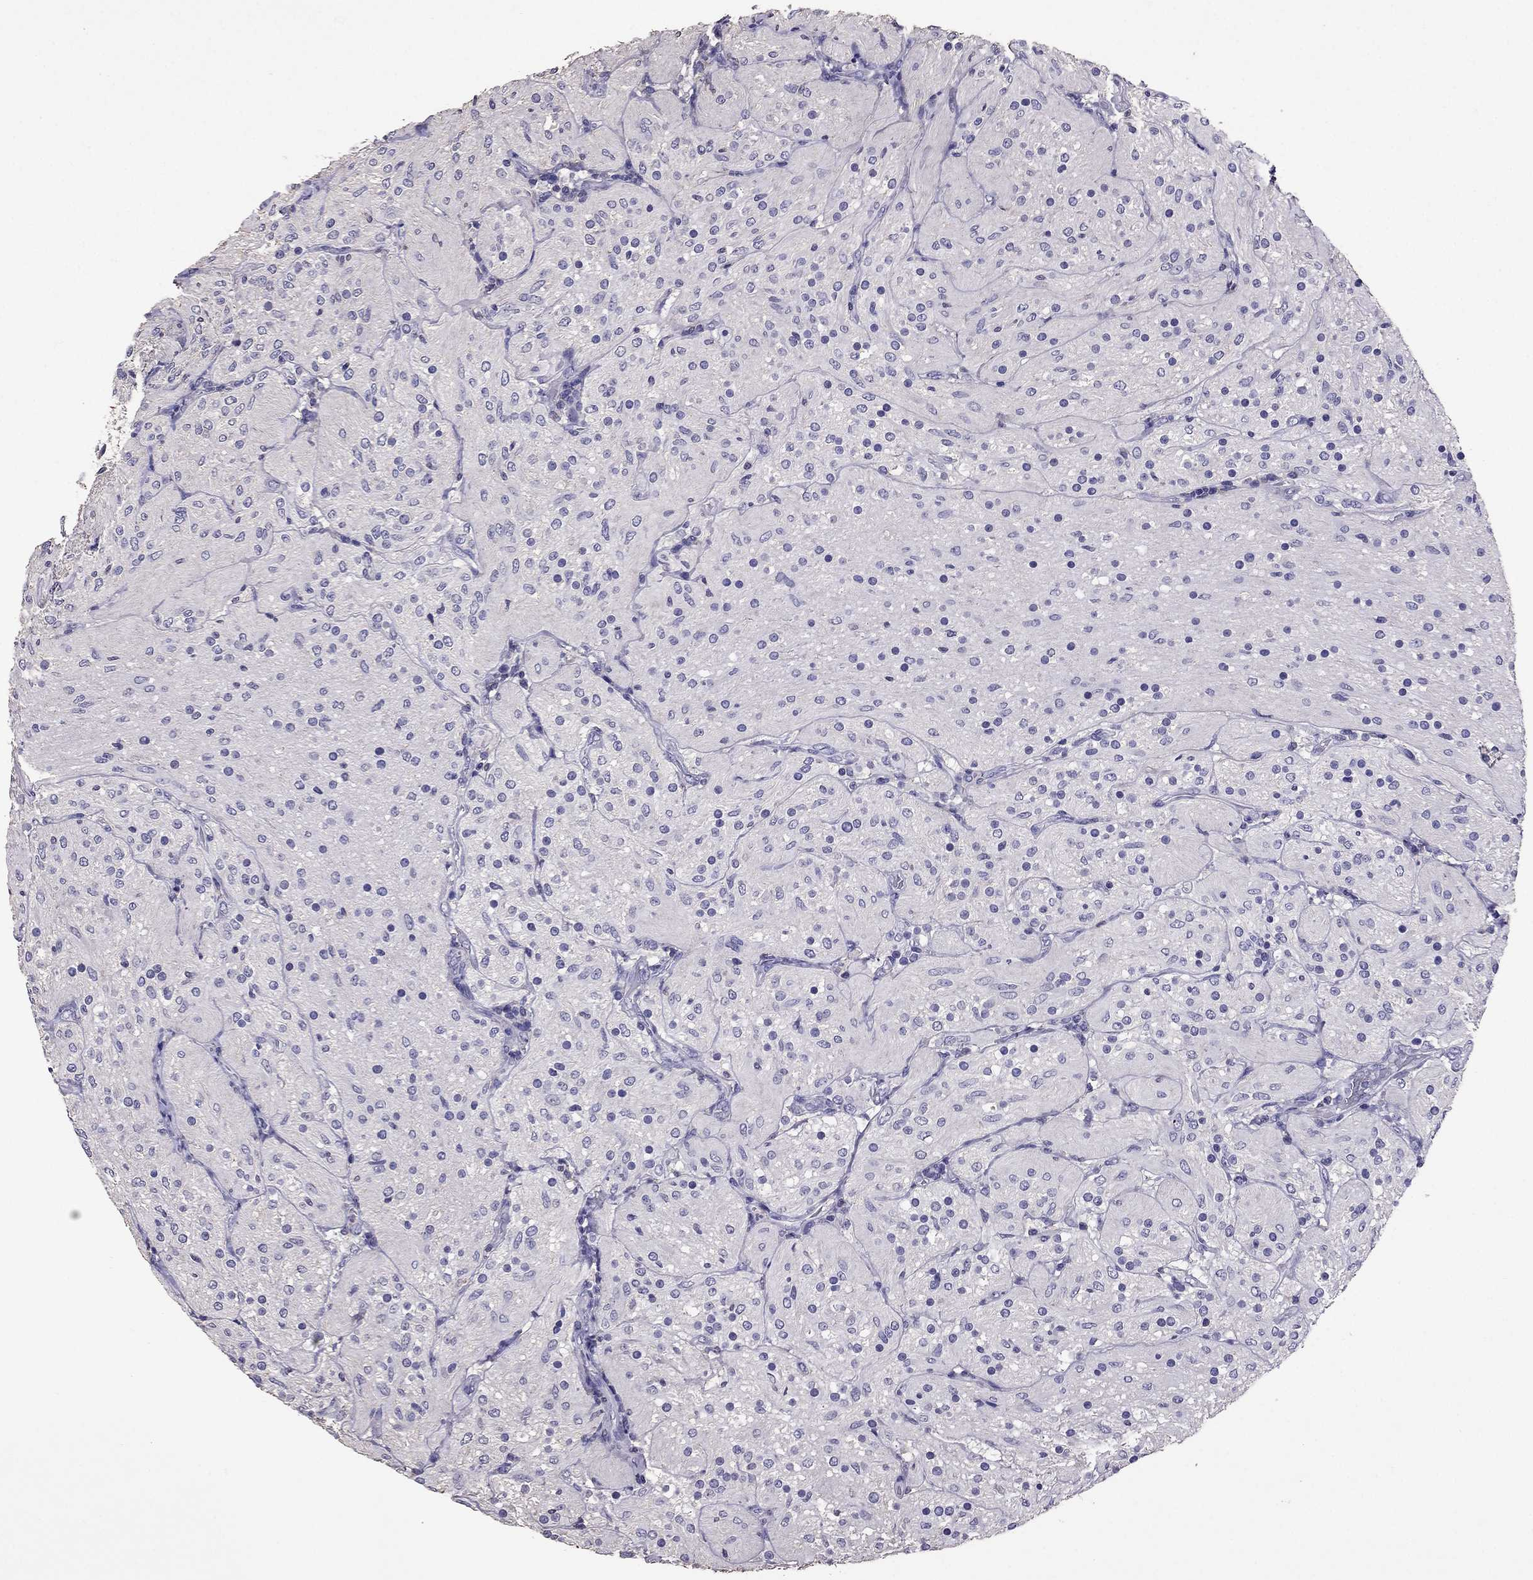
{"staining": {"intensity": "negative", "quantity": "none", "location": "none"}, "tissue": "glioma", "cell_type": "Tumor cells", "image_type": "cancer", "snomed": [{"axis": "morphology", "description": "Glioma, malignant, Low grade"}, {"axis": "topography", "description": "Brain"}], "caption": "This histopathology image is of glioma stained with immunohistochemistry (IHC) to label a protein in brown with the nuclei are counter-stained blue. There is no expression in tumor cells.", "gene": "NKX3-1", "patient": {"sex": "male", "age": 3}}